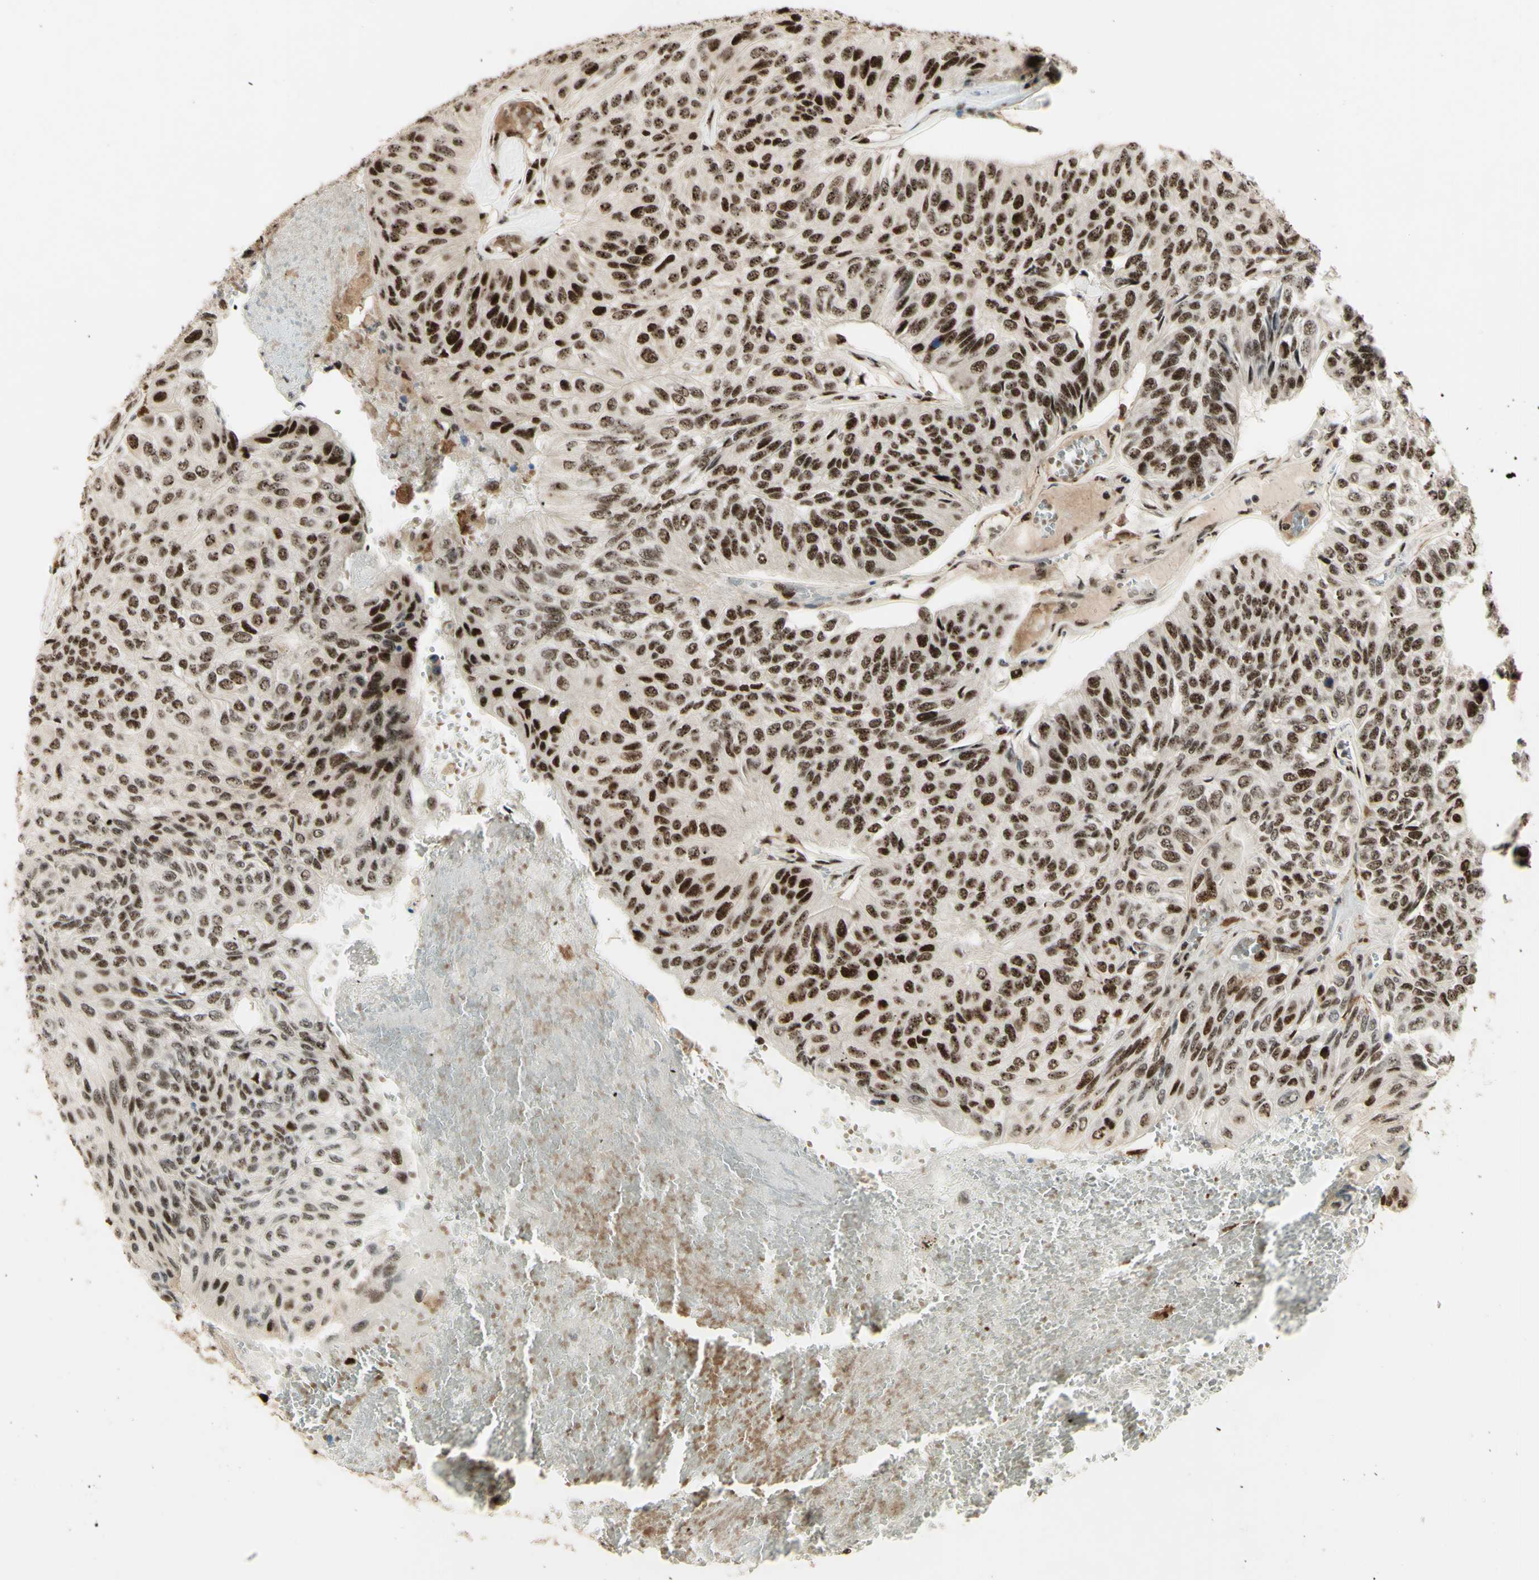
{"staining": {"intensity": "strong", "quantity": ">75%", "location": "nuclear"}, "tissue": "urothelial cancer", "cell_type": "Tumor cells", "image_type": "cancer", "snomed": [{"axis": "morphology", "description": "Urothelial carcinoma, High grade"}, {"axis": "topography", "description": "Urinary bladder"}], "caption": "This is a photomicrograph of immunohistochemistry staining of urothelial cancer, which shows strong expression in the nuclear of tumor cells.", "gene": "DHX9", "patient": {"sex": "male", "age": 66}}